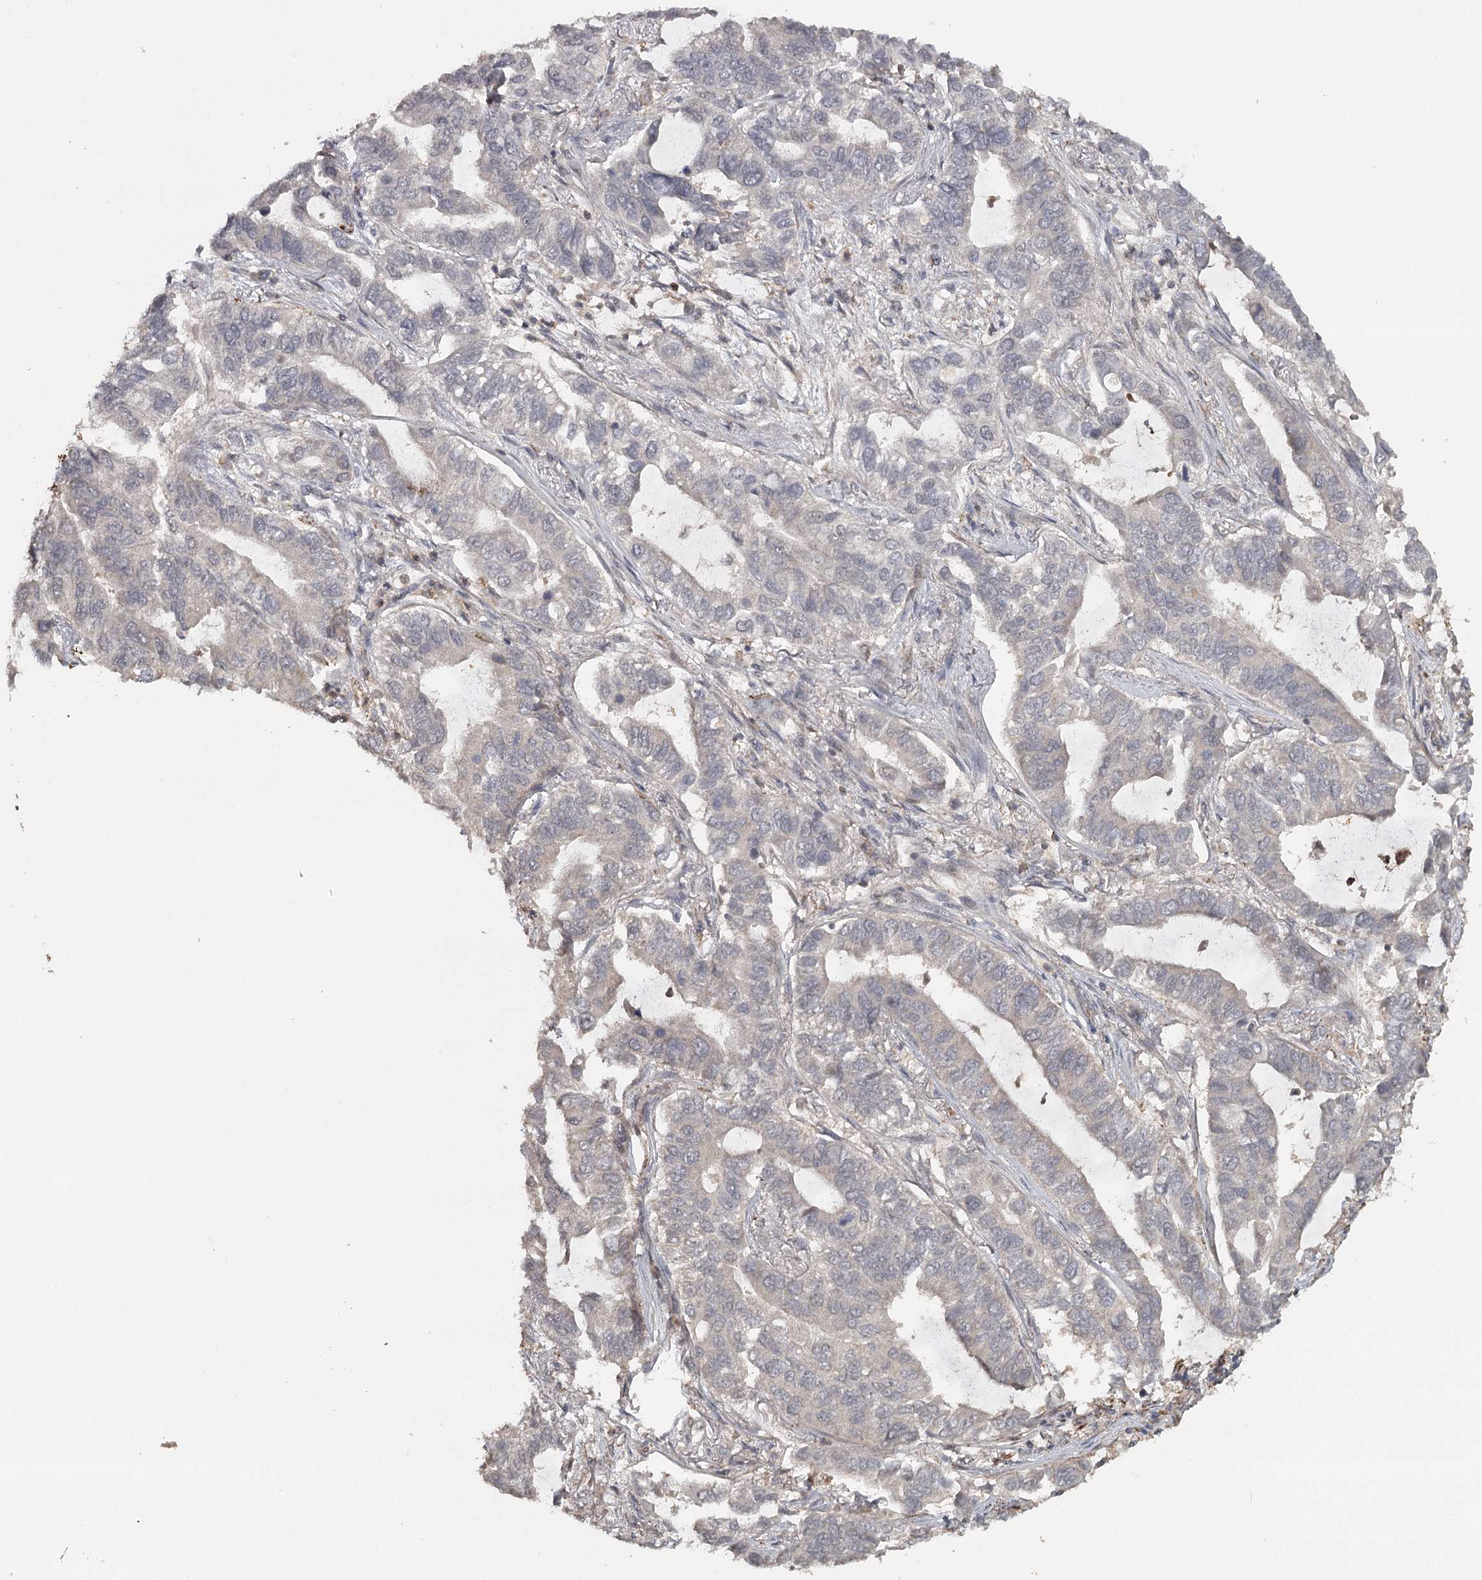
{"staining": {"intensity": "weak", "quantity": "<25%", "location": "cytoplasmic/membranous"}, "tissue": "lung cancer", "cell_type": "Tumor cells", "image_type": "cancer", "snomed": [{"axis": "morphology", "description": "Adenocarcinoma, NOS"}, {"axis": "topography", "description": "Lung"}], "caption": "This is an immunohistochemistry micrograph of human lung cancer (adenocarcinoma). There is no expression in tumor cells.", "gene": "FAXC", "patient": {"sex": "male", "age": 64}}